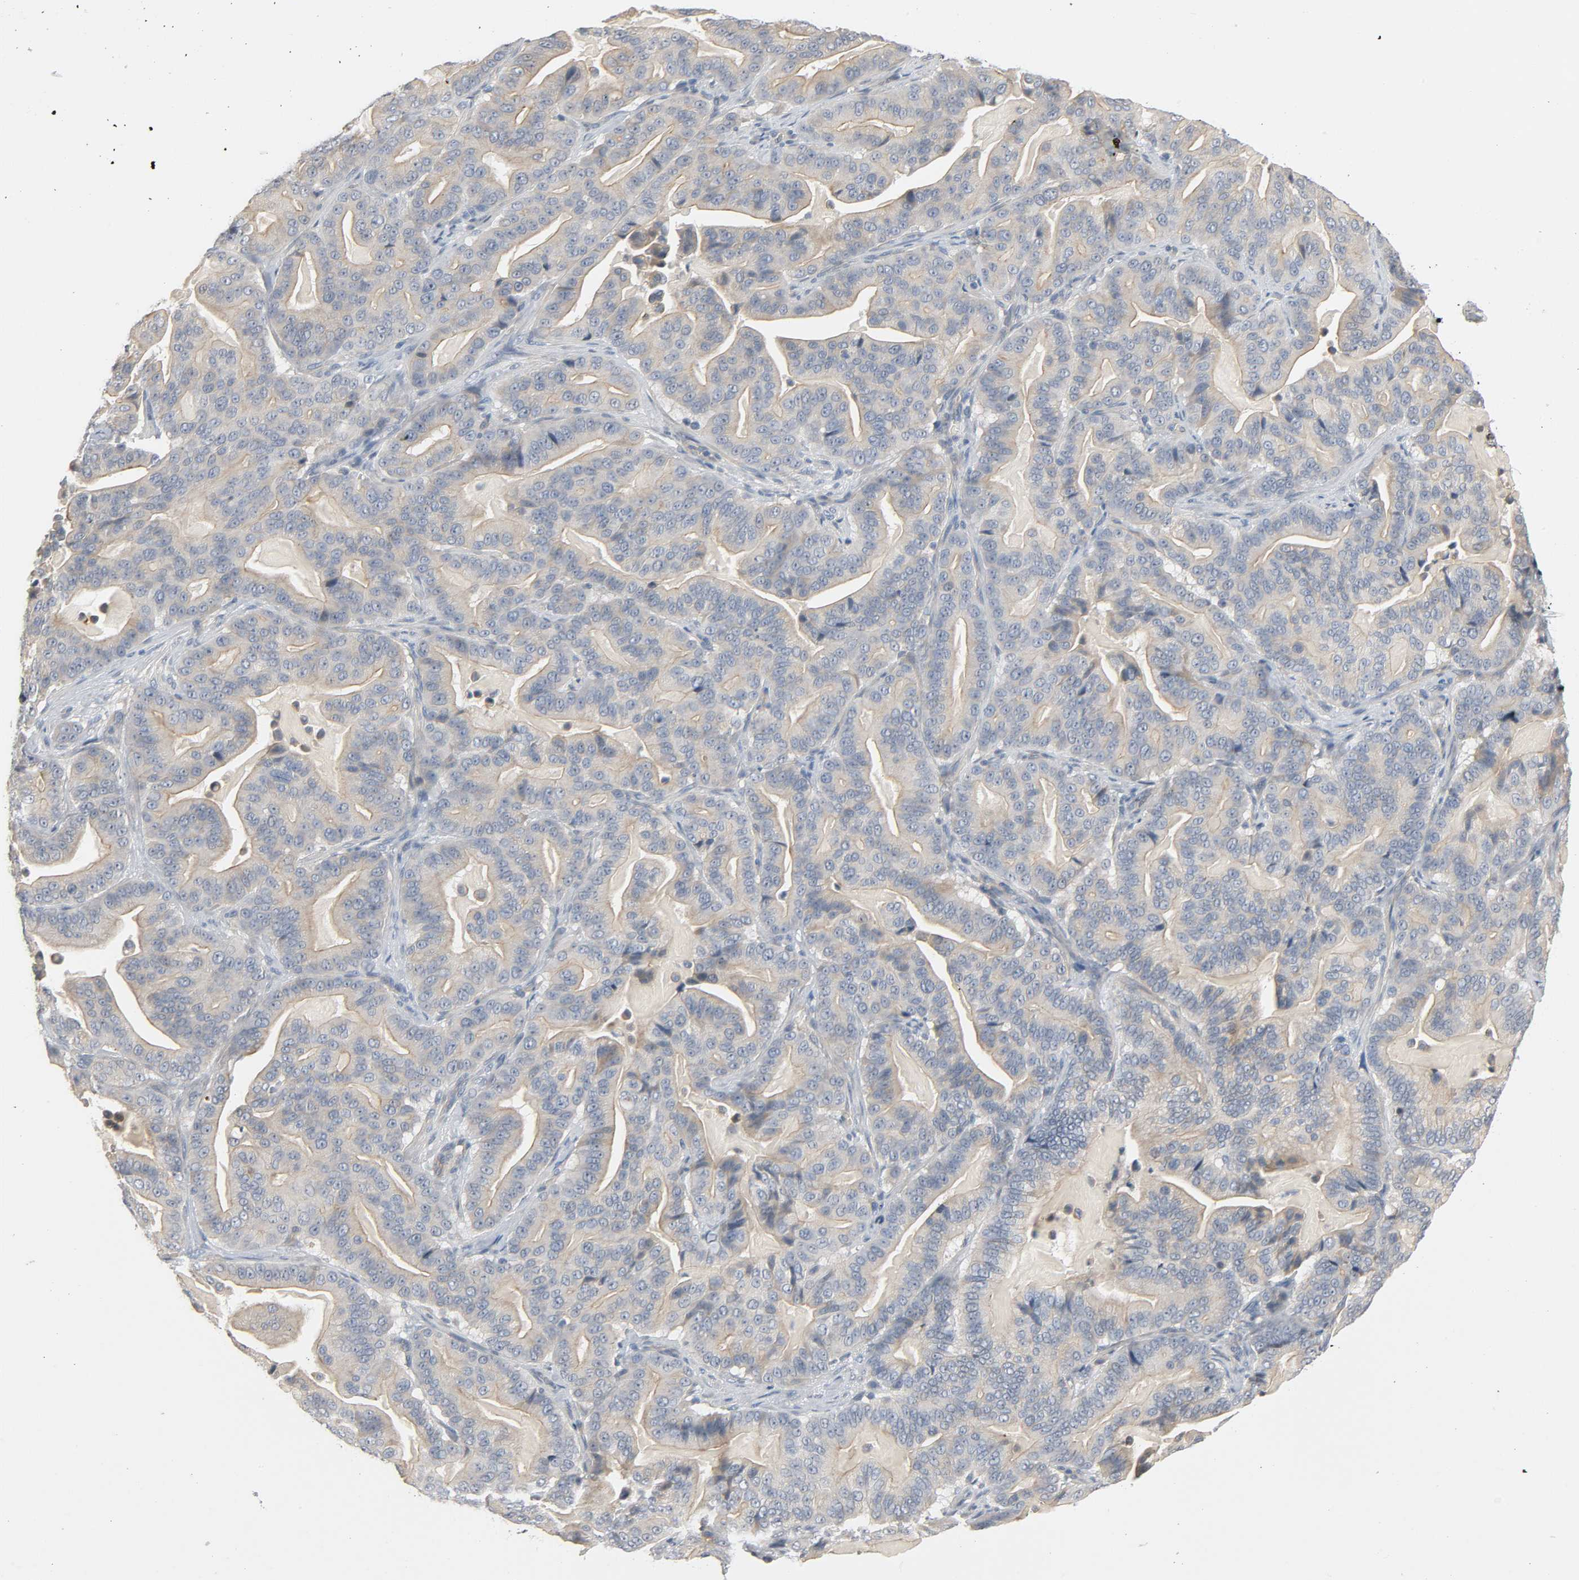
{"staining": {"intensity": "weak", "quantity": ">75%", "location": "cytoplasmic/membranous"}, "tissue": "pancreatic cancer", "cell_type": "Tumor cells", "image_type": "cancer", "snomed": [{"axis": "morphology", "description": "Adenocarcinoma, NOS"}, {"axis": "topography", "description": "Pancreas"}], "caption": "Immunohistochemical staining of pancreatic cancer demonstrates low levels of weak cytoplasmic/membranous positivity in approximately >75% of tumor cells.", "gene": "LIMCH1", "patient": {"sex": "male", "age": 63}}